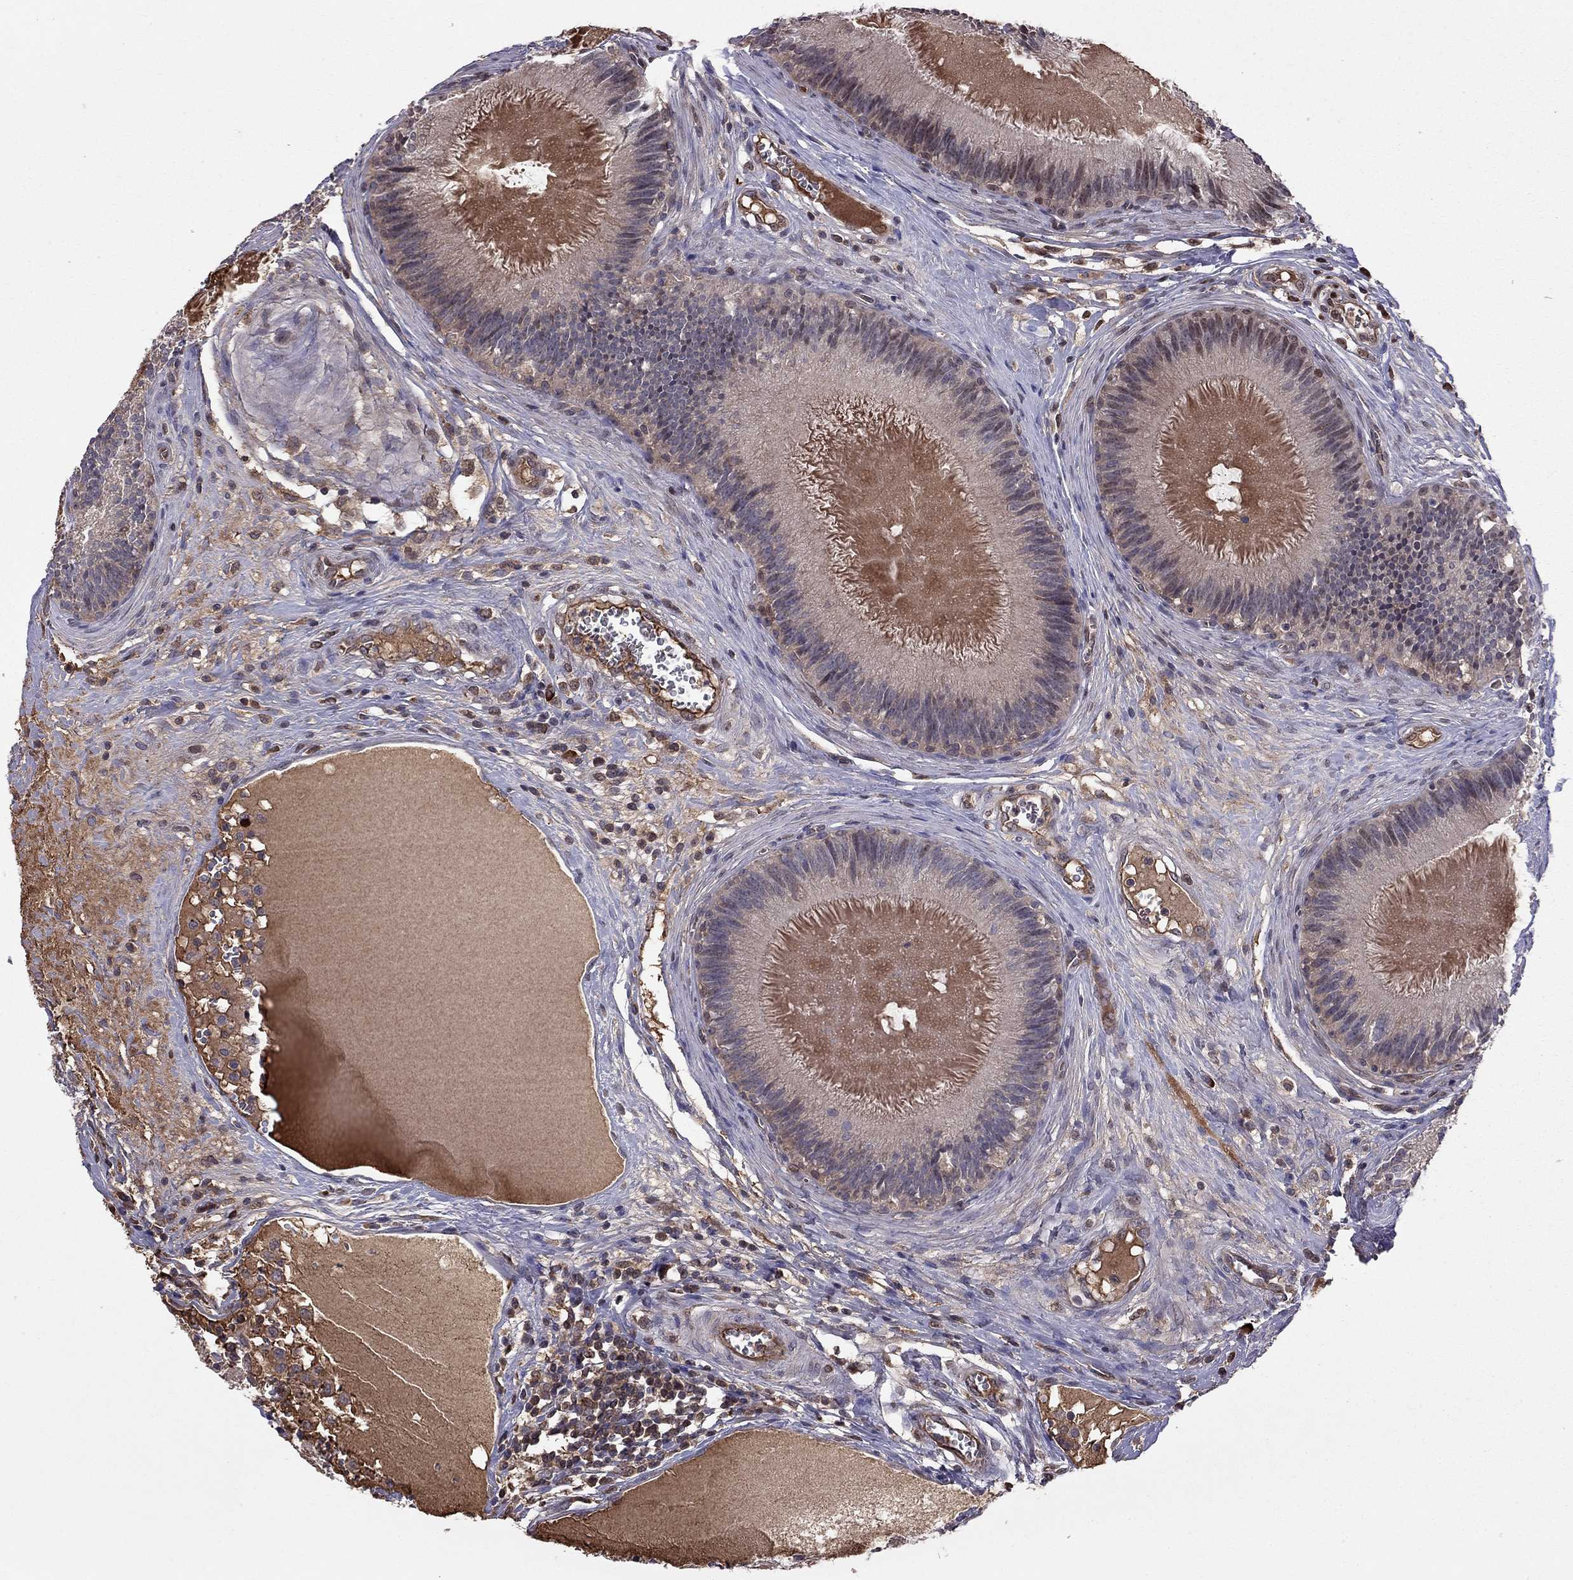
{"staining": {"intensity": "moderate", "quantity": "<25%", "location": "cytoplasmic/membranous"}, "tissue": "epididymis", "cell_type": "Glandular cells", "image_type": "normal", "snomed": [{"axis": "morphology", "description": "Normal tissue, NOS"}, {"axis": "topography", "description": "Epididymis"}], "caption": "Human epididymis stained with a brown dye demonstrates moderate cytoplasmic/membranous positive staining in approximately <25% of glandular cells.", "gene": "PIK3CG", "patient": {"sex": "male", "age": 27}}